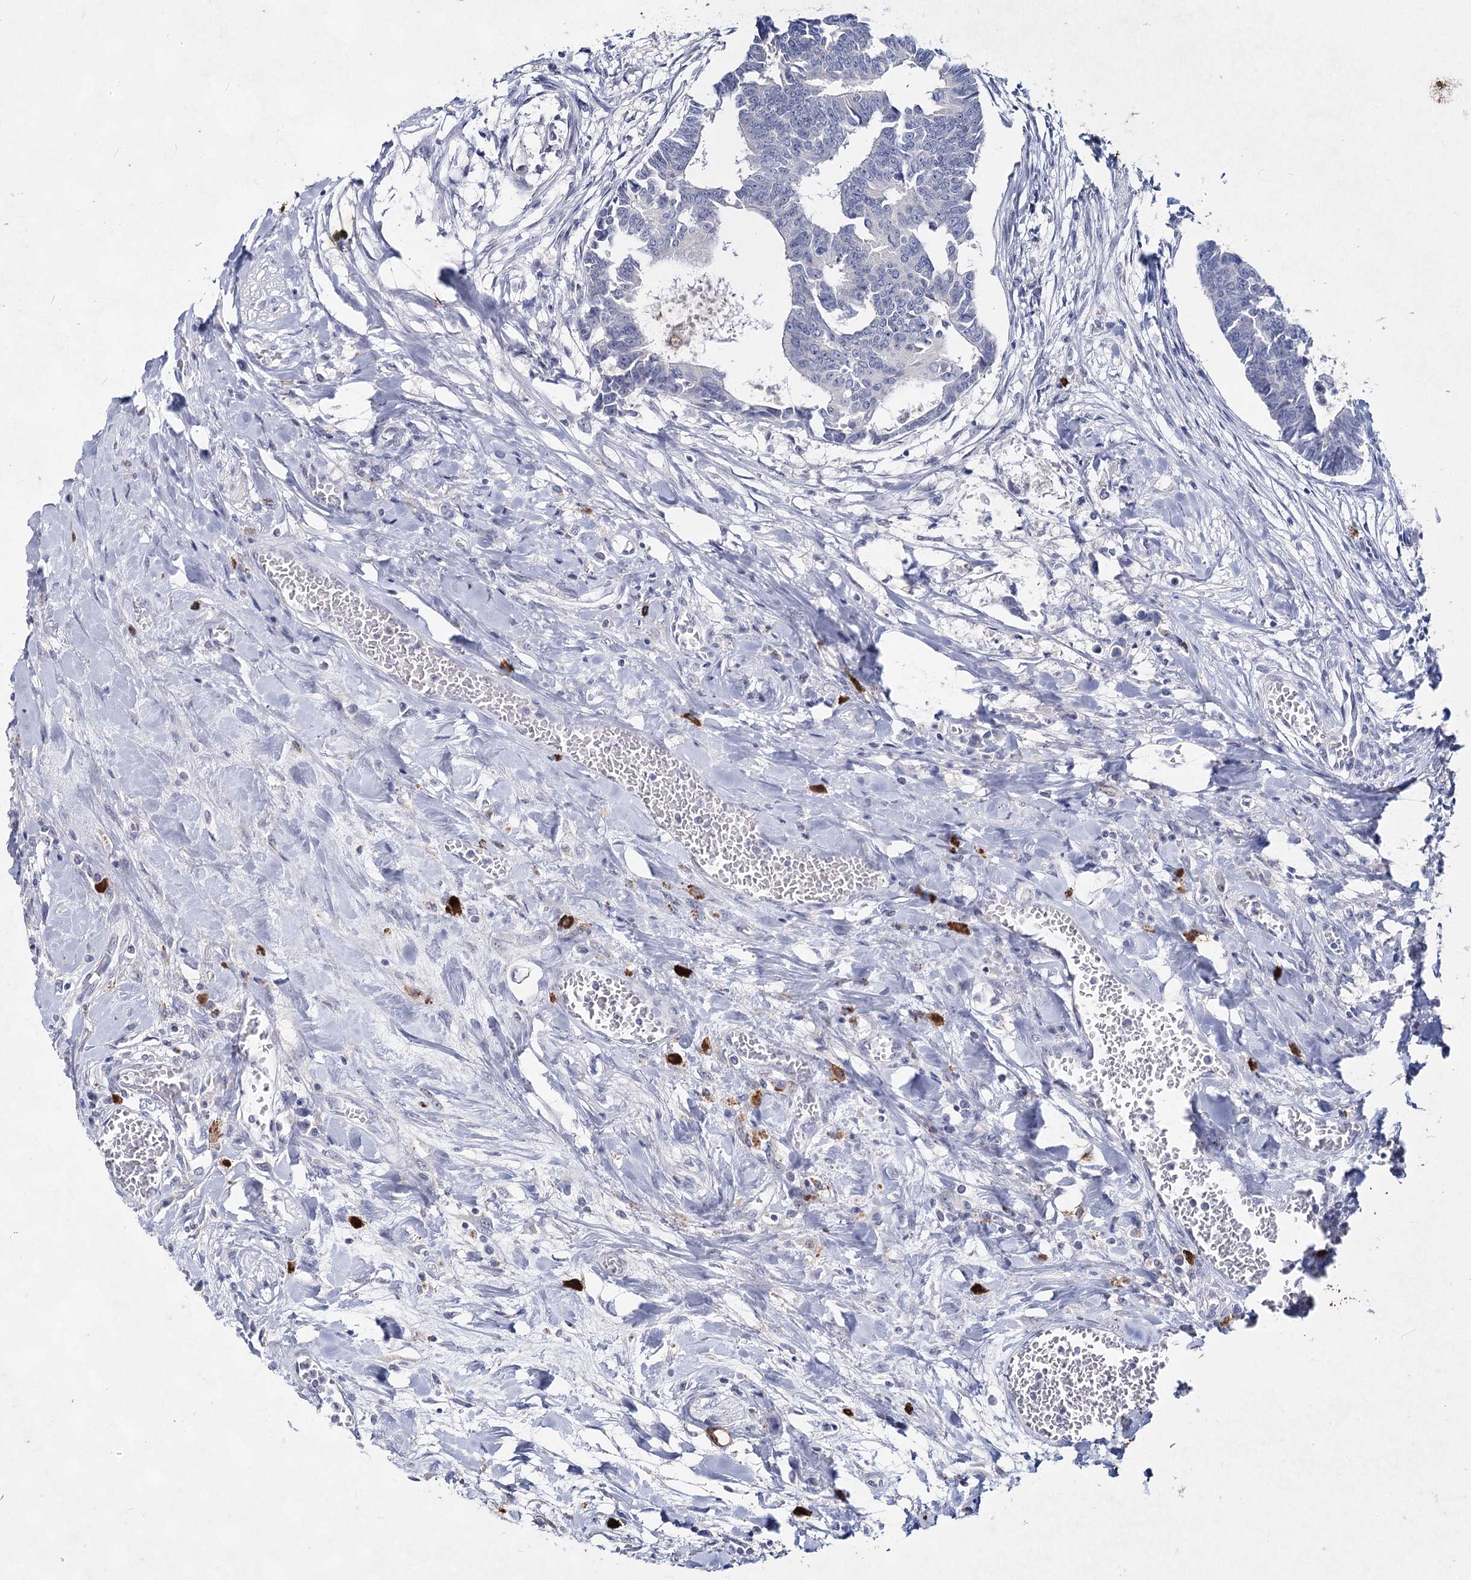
{"staining": {"intensity": "negative", "quantity": "none", "location": "none"}, "tissue": "colorectal cancer", "cell_type": "Tumor cells", "image_type": "cancer", "snomed": [{"axis": "morphology", "description": "Adenocarcinoma, NOS"}, {"axis": "topography", "description": "Rectum"}], "caption": "Human colorectal cancer (adenocarcinoma) stained for a protein using IHC shows no positivity in tumor cells.", "gene": "CCDC73", "patient": {"sex": "female", "age": 65}}